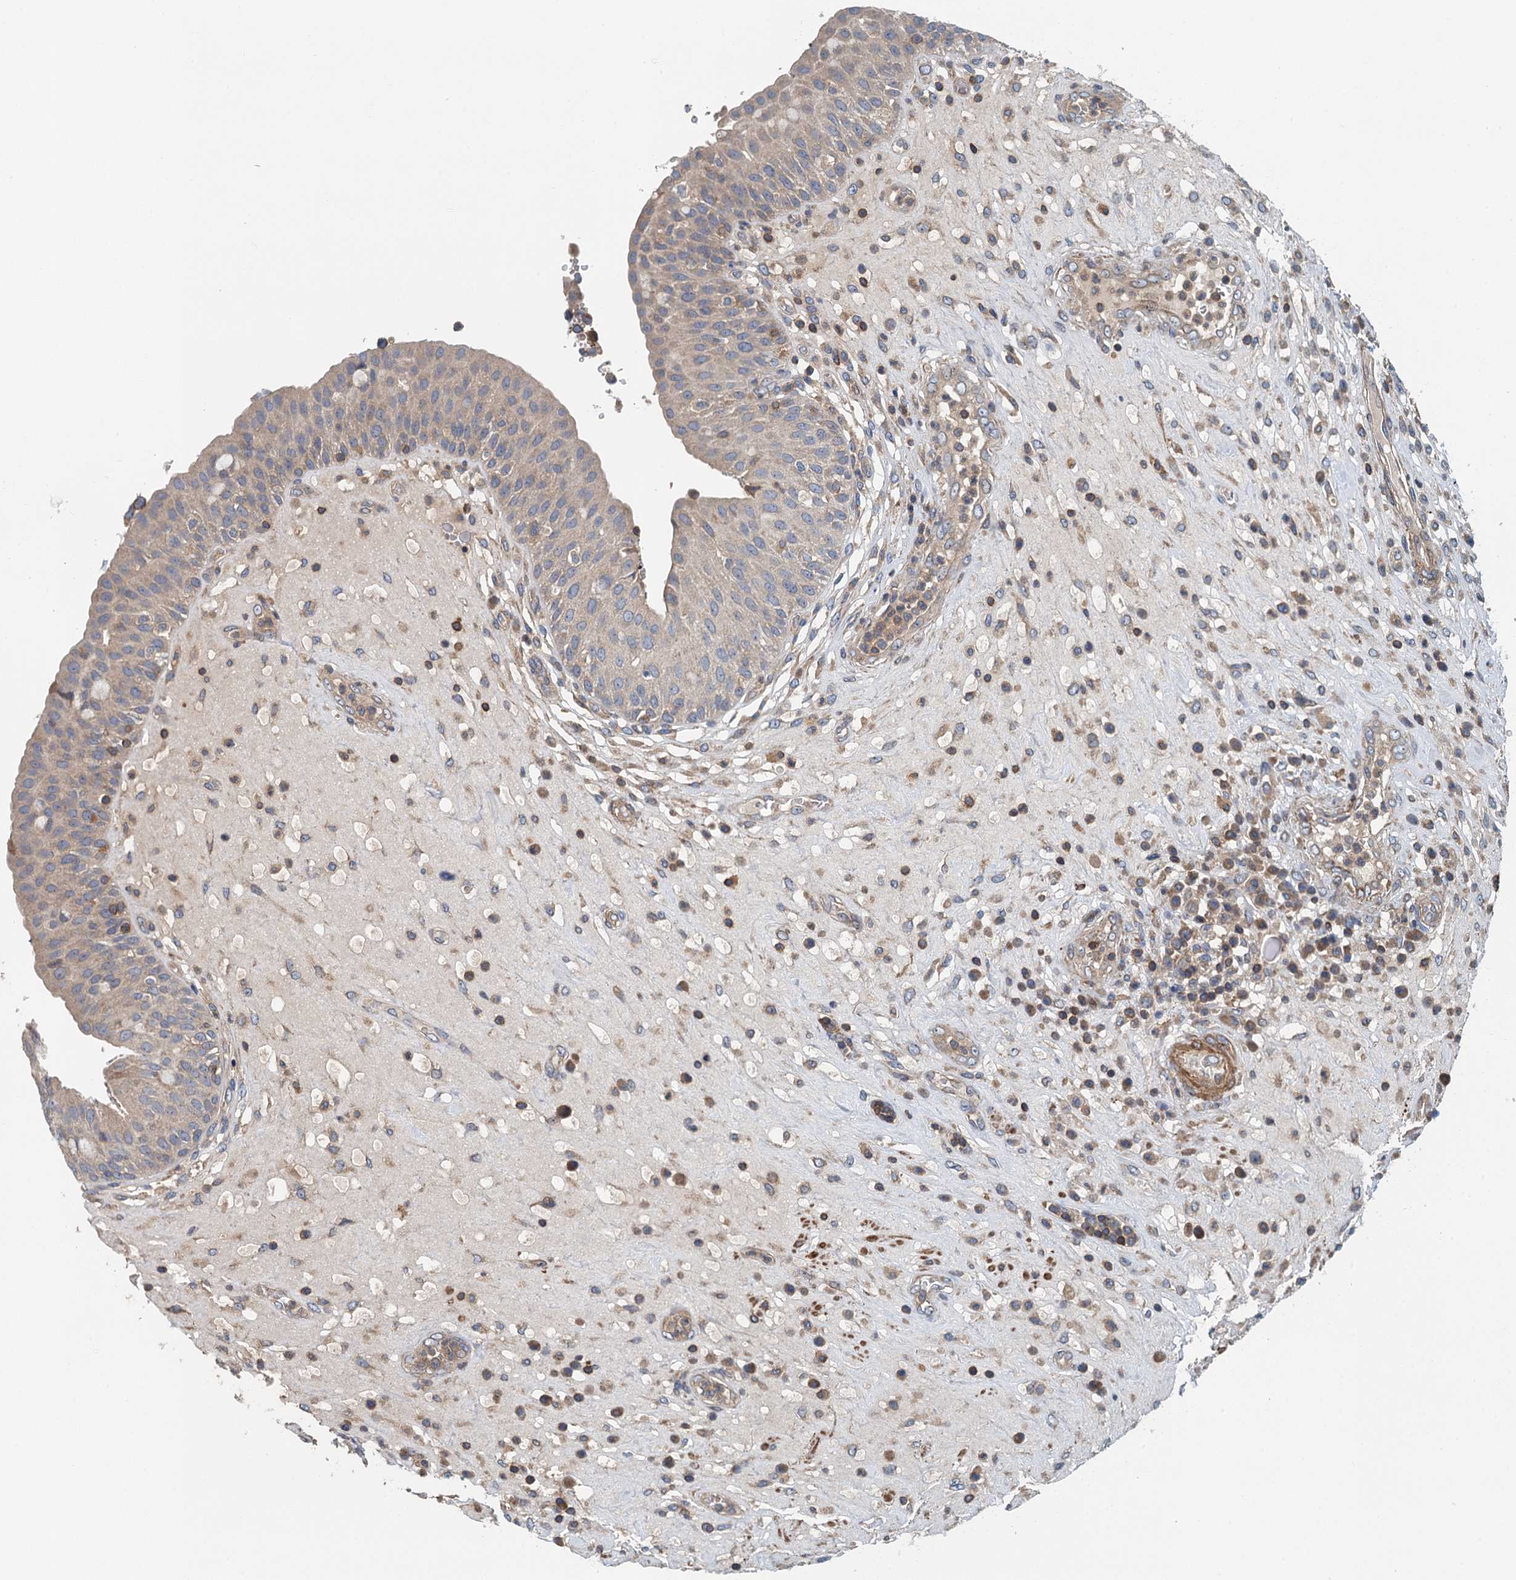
{"staining": {"intensity": "moderate", "quantity": "<25%", "location": "cytoplasmic/membranous"}, "tissue": "urinary bladder", "cell_type": "Urothelial cells", "image_type": "normal", "snomed": [{"axis": "morphology", "description": "Normal tissue, NOS"}, {"axis": "topography", "description": "Urinary bladder"}], "caption": "High-magnification brightfield microscopy of normal urinary bladder stained with DAB (3,3'-diaminobenzidine) (brown) and counterstained with hematoxylin (blue). urothelial cells exhibit moderate cytoplasmic/membranous staining is seen in about<25% of cells. (brown staining indicates protein expression, while blue staining denotes nuclei).", "gene": "PPP1R14D", "patient": {"sex": "female", "age": 62}}